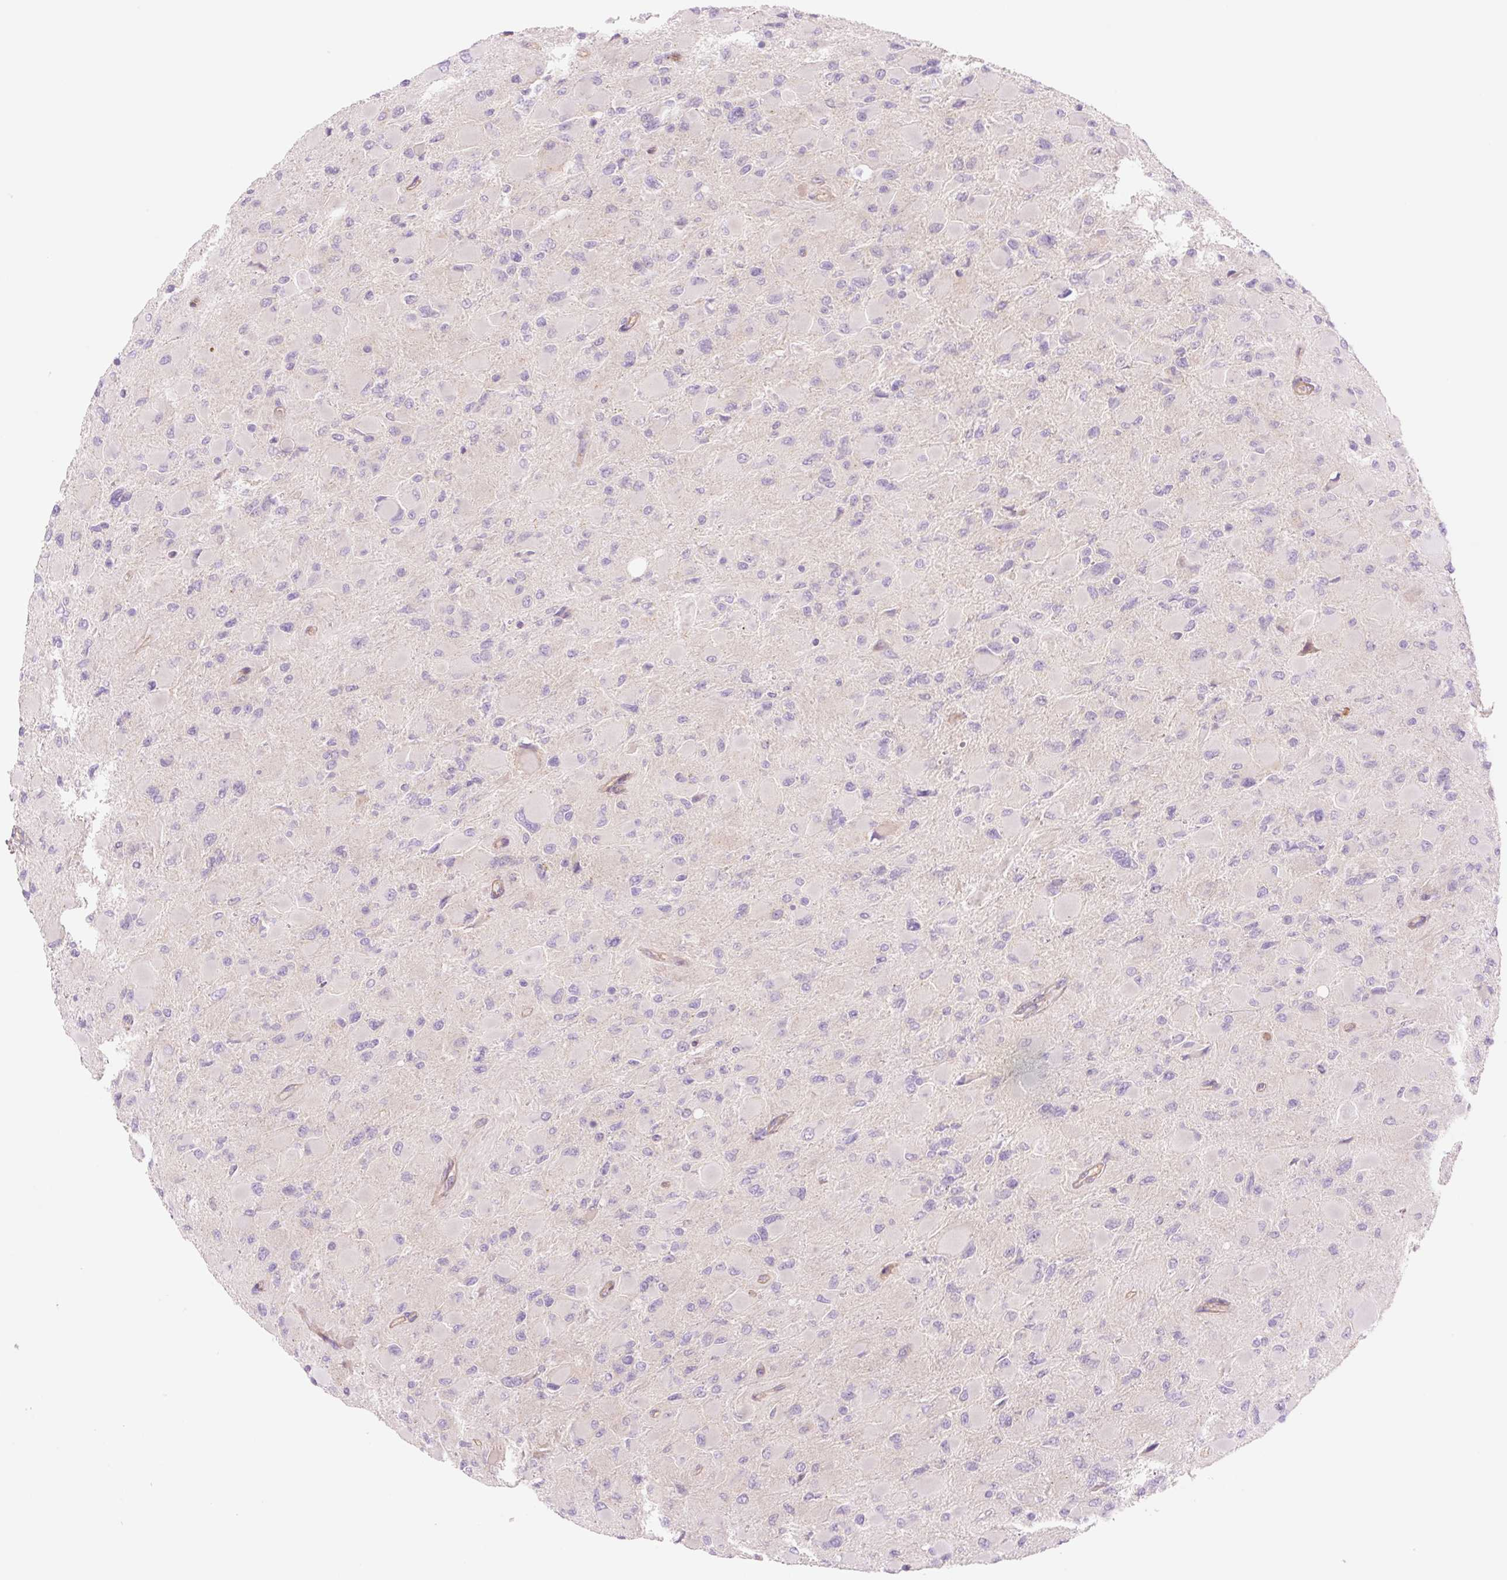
{"staining": {"intensity": "negative", "quantity": "none", "location": "none"}, "tissue": "glioma", "cell_type": "Tumor cells", "image_type": "cancer", "snomed": [{"axis": "morphology", "description": "Glioma, malignant, High grade"}, {"axis": "topography", "description": "Cerebral cortex"}], "caption": "This is a histopathology image of immunohistochemistry (IHC) staining of malignant glioma (high-grade), which shows no expression in tumor cells.", "gene": "NLRP5", "patient": {"sex": "female", "age": 36}}